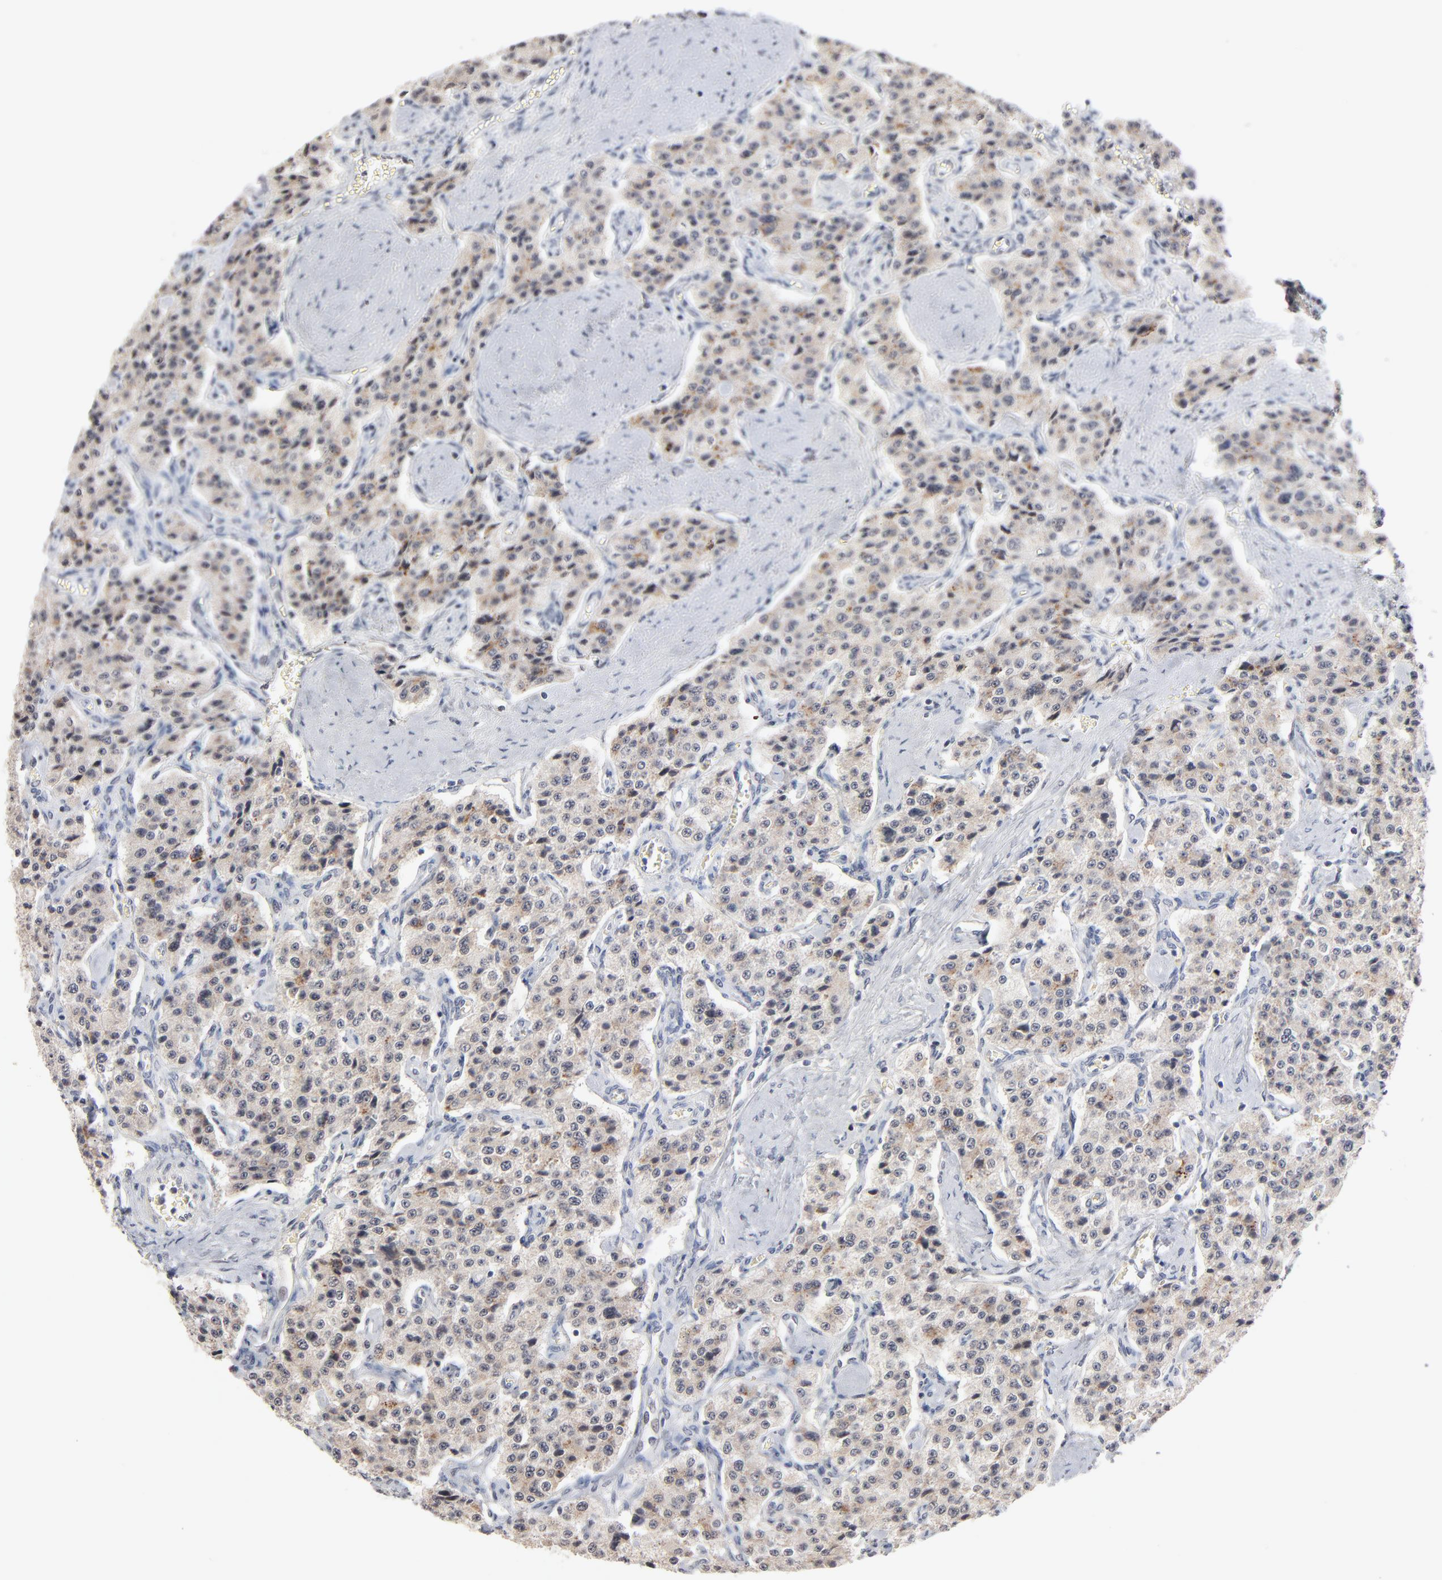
{"staining": {"intensity": "weak", "quantity": ">75%", "location": "cytoplasmic/membranous"}, "tissue": "carcinoid", "cell_type": "Tumor cells", "image_type": "cancer", "snomed": [{"axis": "morphology", "description": "Carcinoid, malignant, NOS"}, {"axis": "topography", "description": "Small intestine"}], "caption": "The photomicrograph displays immunohistochemical staining of carcinoid. There is weak cytoplasmic/membranous staining is present in approximately >75% of tumor cells.", "gene": "MBIP", "patient": {"sex": "male", "age": 52}}